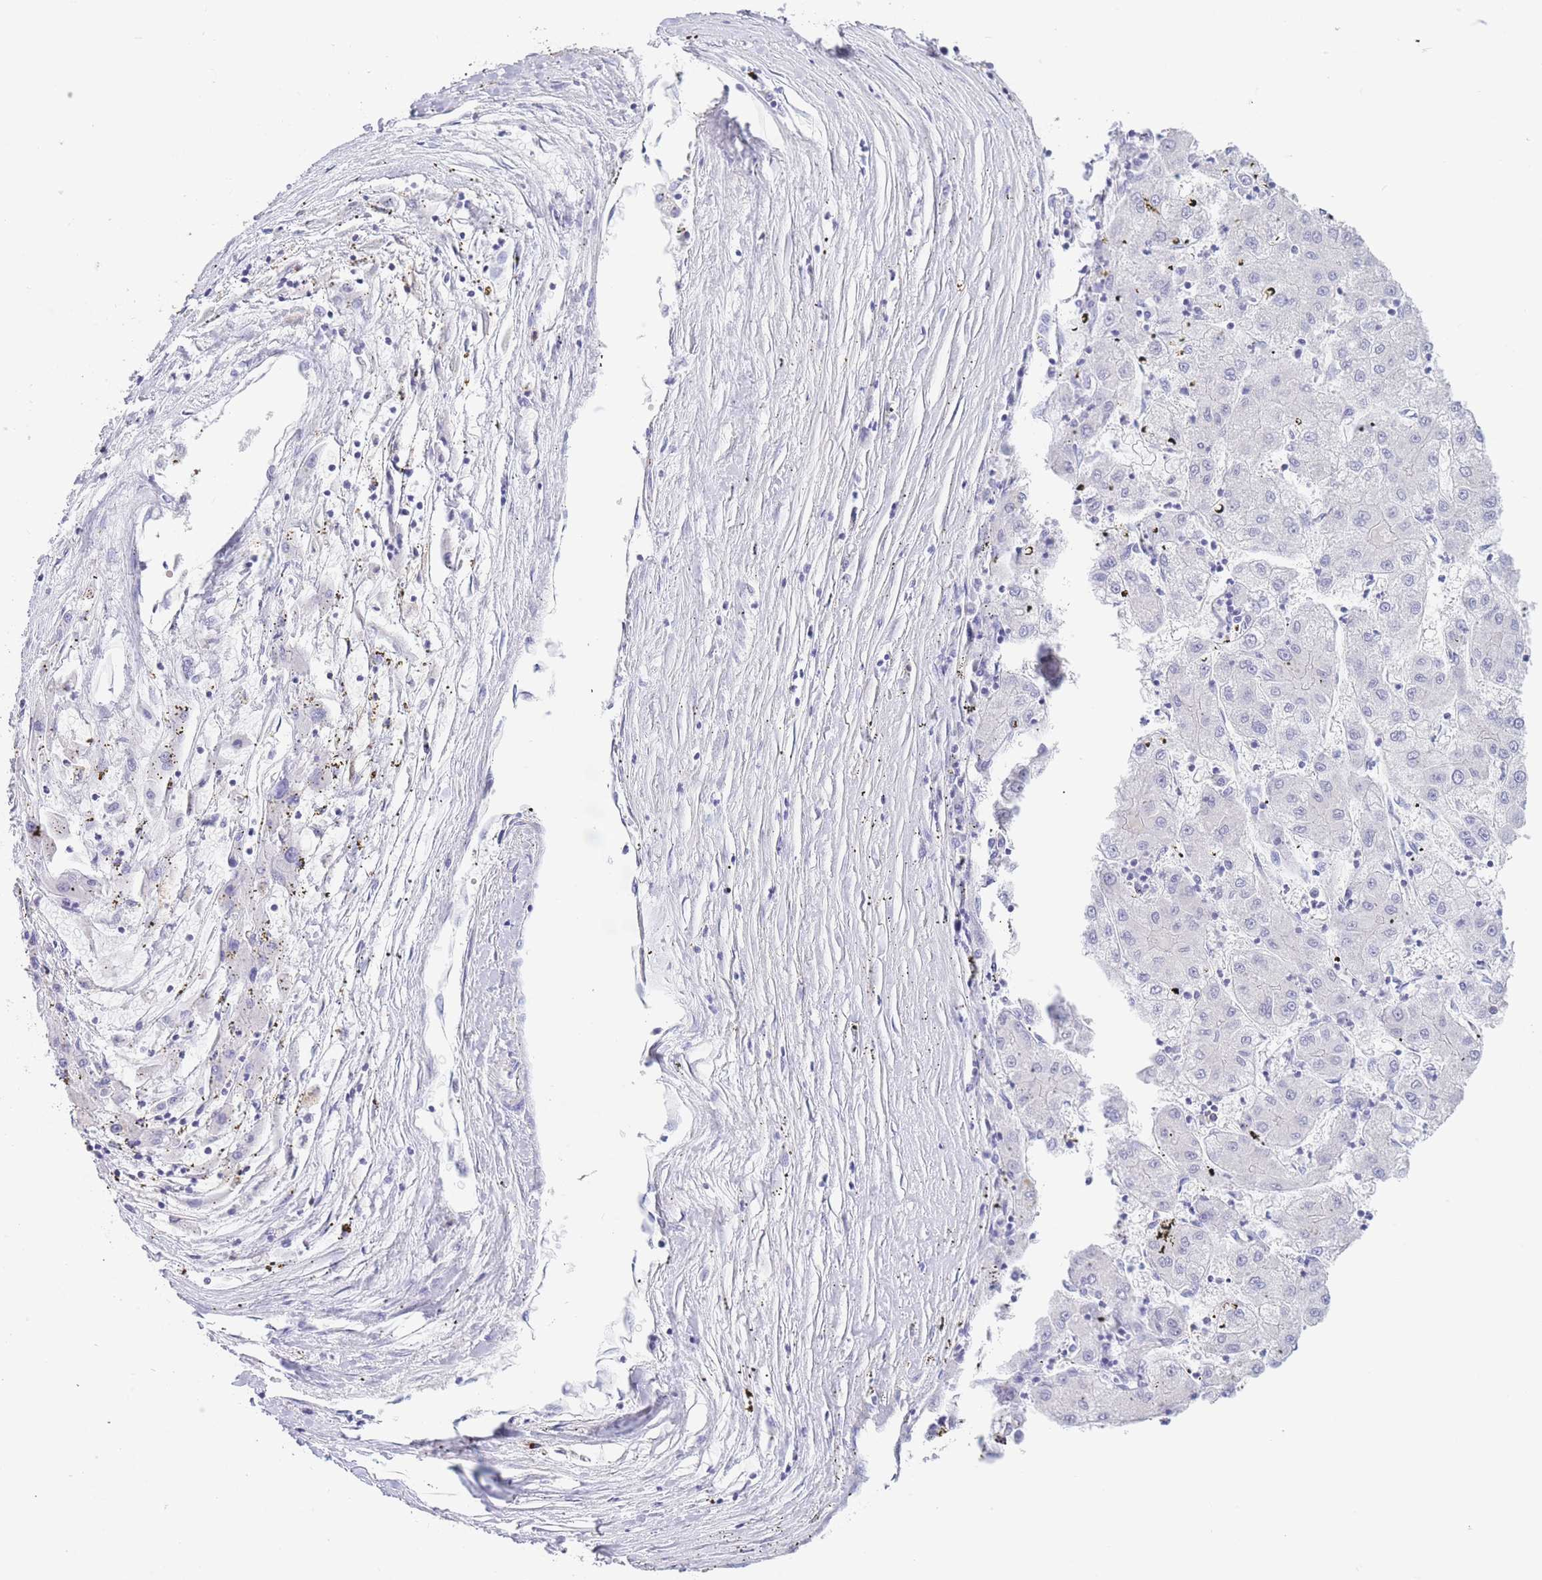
{"staining": {"intensity": "negative", "quantity": "none", "location": "none"}, "tissue": "liver cancer", "cell_type": "Tumor cells", "image_type": "cancer", "snomed": [{"axis": "morphology", "description": "Carcinoma, Hepatocellular, NOS"}, {"axis": "topography", "description": "Liver"}], "caption": "Human liver hepatocellular carcinoma stained for a protein using immunohistochemistry demonstrates no expression in tumor cells.", "gene": "CD37", "patient": {"sex": "male", "age": 72}}